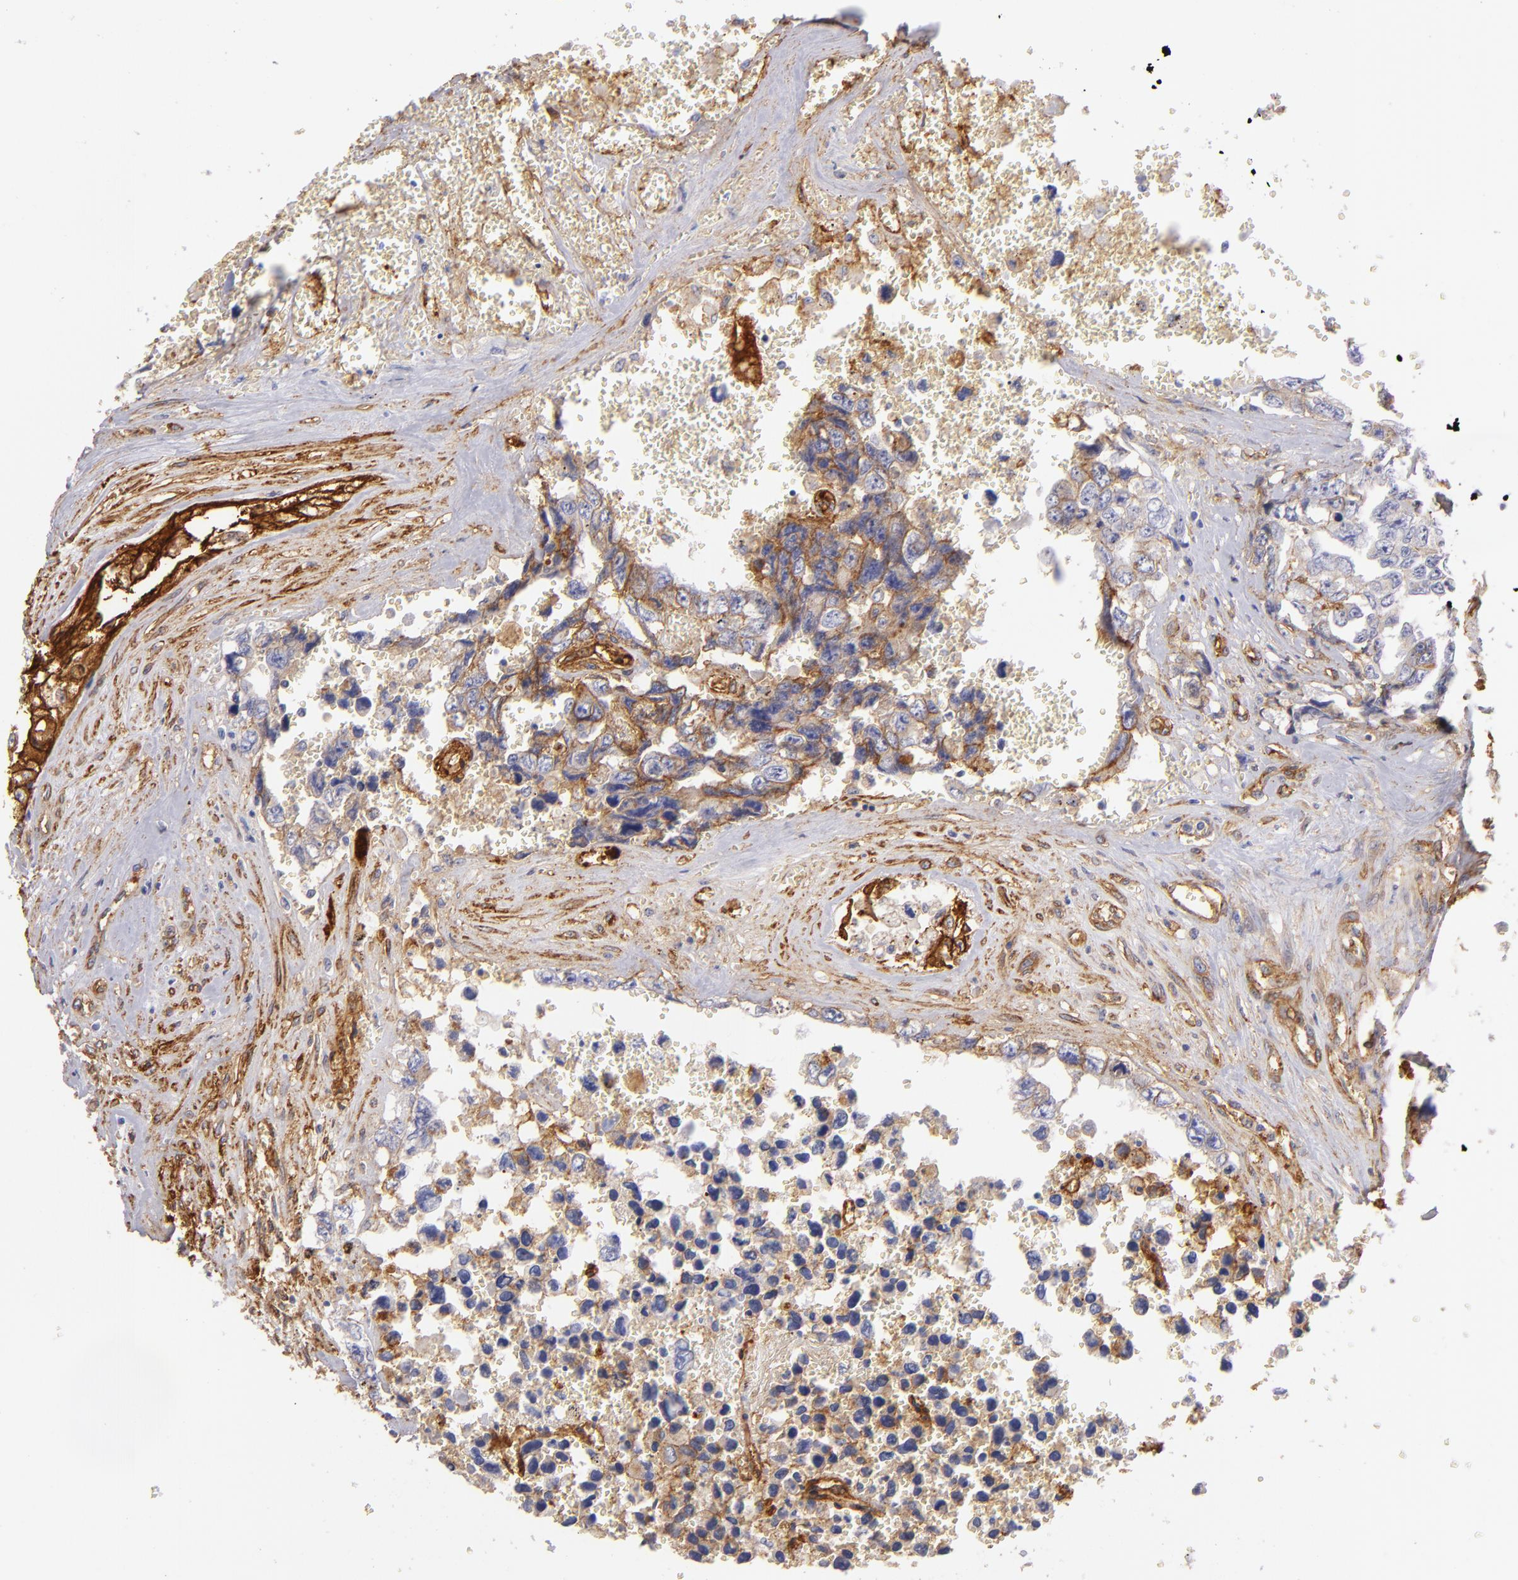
{"staining": {"intensity": "weak", "quantity": "<25%", "location": "cytoplasmic/membranous"}, "tissue": "testis cancer", "cell_type": "Tumor cells", "image_type": "cancer", "snomed": [{"axis": "morphology", "description": "Carcinoma, Embryonal, NOS"}, {"axis": "topography", "description": "Testis"}], "caption": "Tumor cells show no significant protein positivity in testis embryonal carcinoma. Brightfield microscopy of immunohistochemistry stained with DAB (brown) and hematoxylin (blue), captured at high magnification.", "gene": "CD151", "patient": {"sex": "male", "age": 31}}